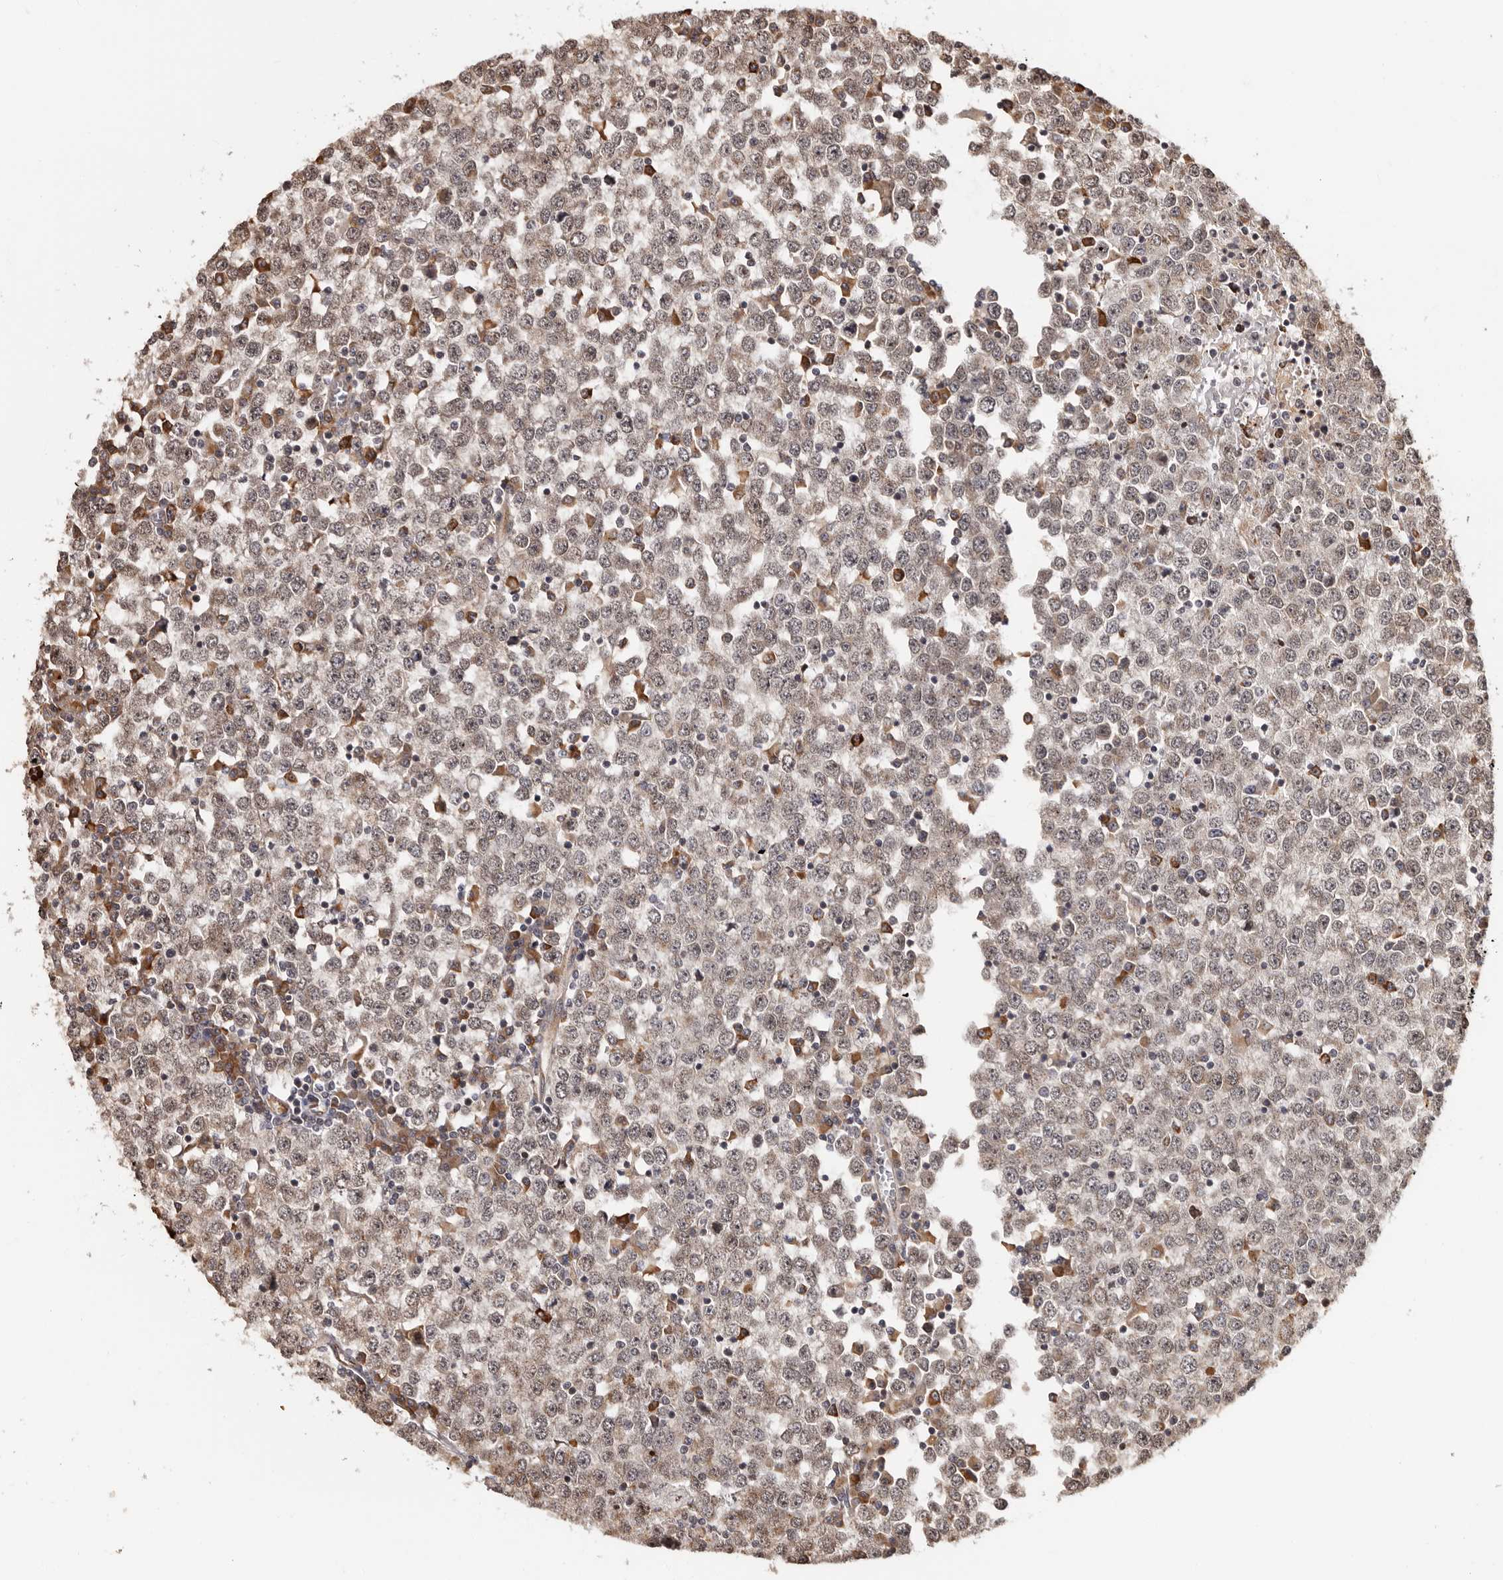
{"staining": {"intensity": "weak", "quantity": "<25%", "location": "nuclear"}, "tissue": "testis cancer", "cell_type": "Tumor cells", "image_type": "cancer", "snomed": [{"axis": "morphology", "description": "Seminoma, NOS"}, {"axis": "topography", "description": "Testis"}], "caption": "There is no significant positivity in tumor cells of testis cancer (seminoma).", "gene": "ZNF83", "patient": {"sex": "male", "age": 65}}